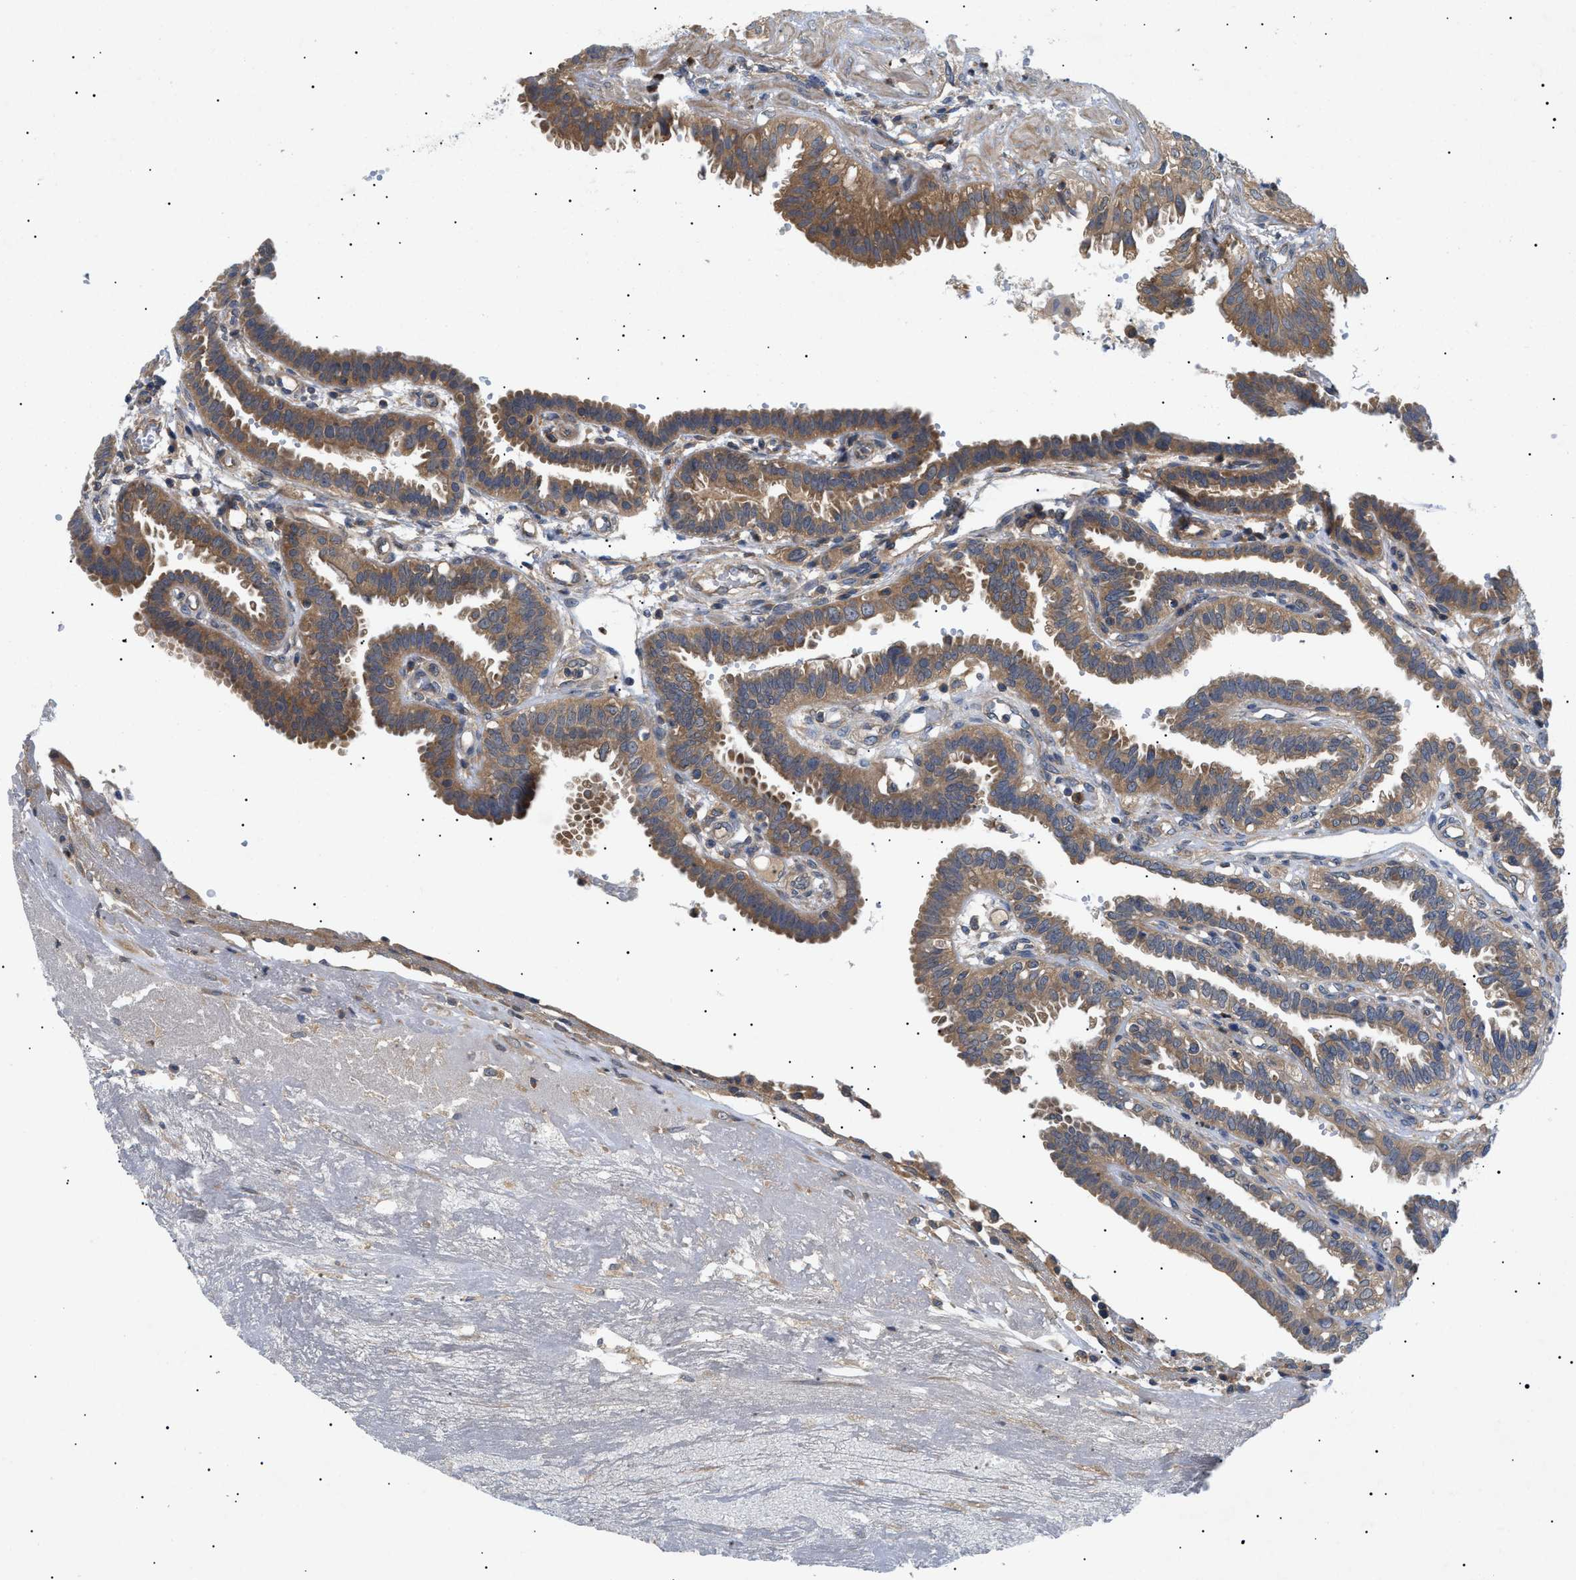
{"staining": {"intensity": "moderate", "quantity": ">75%", "location": "cytoplasmic/membranous"}, "tissue": "fallopian tube", "cell_type": "Glandular cells", "image_type": "normal", "snomed": [{"axis": "morphology", "description": "Normal tissue, NOS"}, {"axis": "topography", "description": "Fallopian tube"}, {"axis": "topography", "description": "Placenta"}], "caption": "Glandular cells exhibit moderate cytoplasmic/membranous staining in about >75% of cells in normal fallopian tube.", "gene": "RIPK1", "patient": {"sex": "female", "age": 34}}